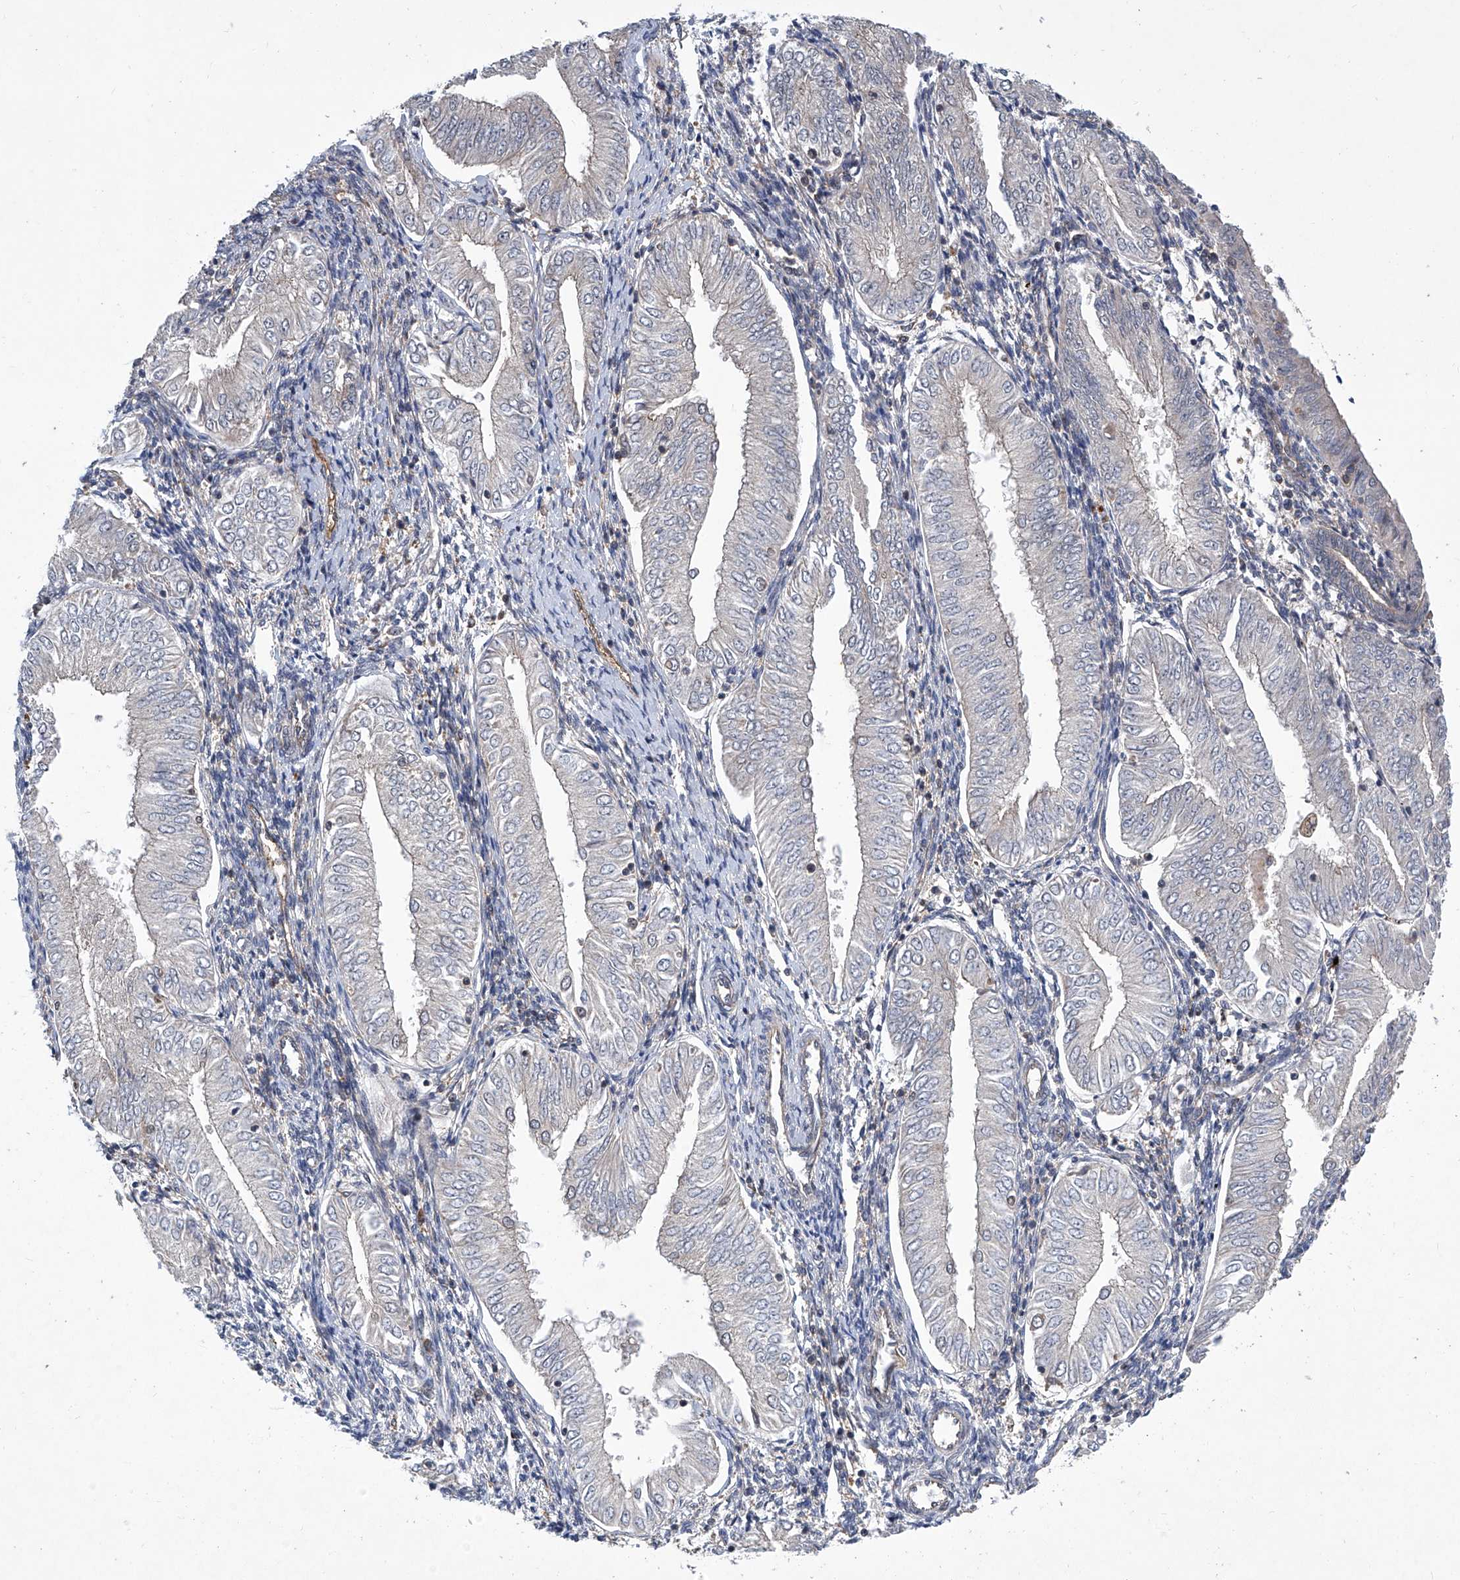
{"staining": {"intensity": "weak", "quantity": "<25%", "location": "cytoplasmic/membranous"}, "tissue": "endometrial cancer", "cell_type": "Tumor cells", "image_type": "cancer", "snomed": [{"axis": "morphology", "description": "Adenocarcinoma, NOS"}, {"axis": "topography", "description": "Endometrium"}], "caption": "High magnification brightfield microscopy of endometrial cancer (adenocarcinoma) stained with DAB (3,3'-diaminobenzidine) (brown) and counterstained with hematoxylin (blue): tumor cells show no significant positivity.", "gene": "CISH", "patient": {"sex": "female", "age": 53}}